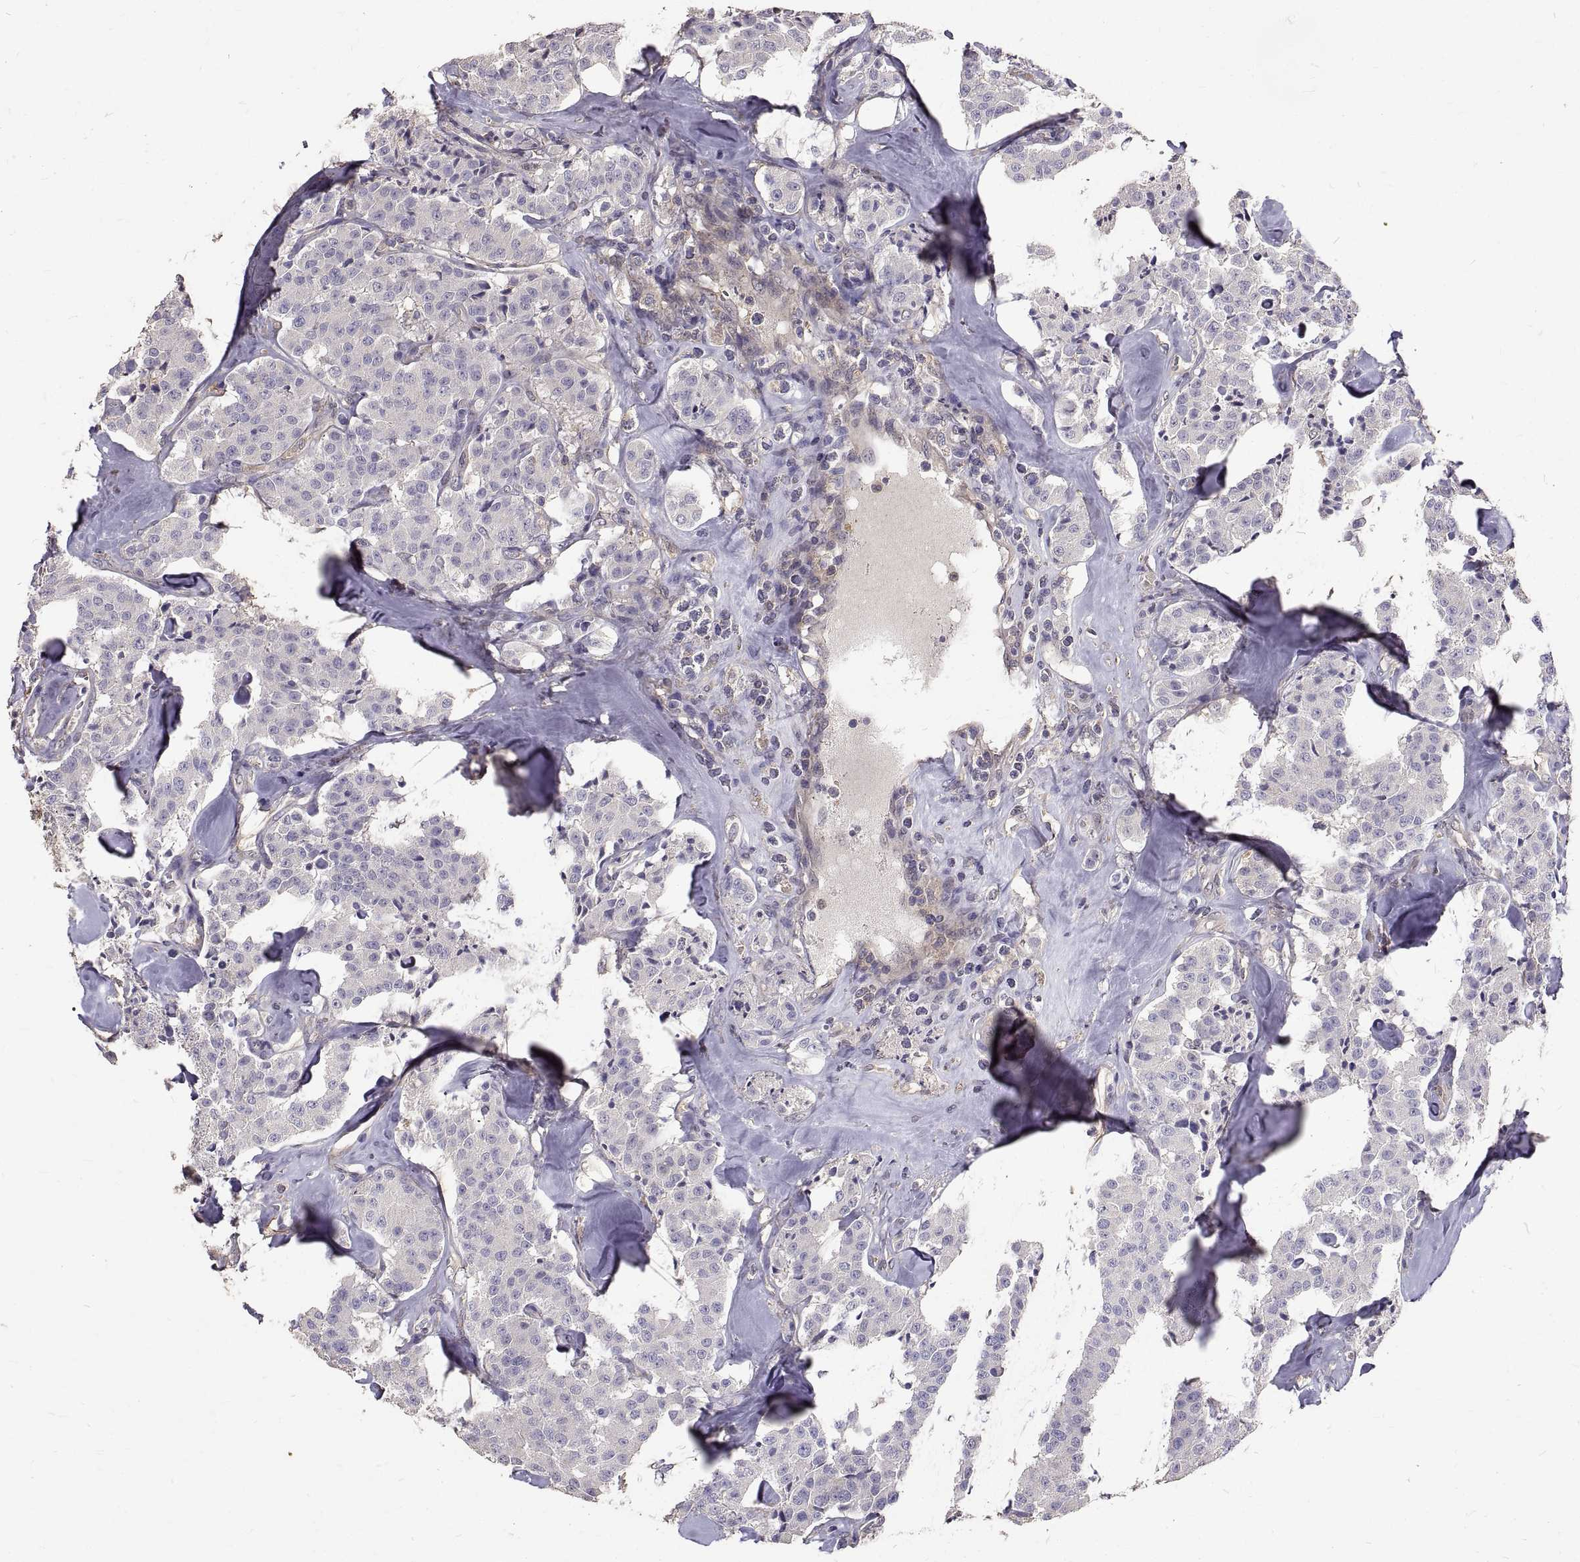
{"staining": {"intensity": "negative", "quantity": "none", "location": "none"}, "tissue": "carcinoid", "cell_type": "Tumor cells", "image_type": "cancer", "snomed": [{"axis": "morphology", "description": "Carcinoid, malignant, NOS"}, {"axis": "topography", "description": "Pancreas"}], "caption": "IHC photomicrograph of carcinoid (malignant) stained for a protein (brown), which demonstrates no positivity in tumor cells.", "gene": "PEA15", "patient": {"sex": "male", "age": 41}}